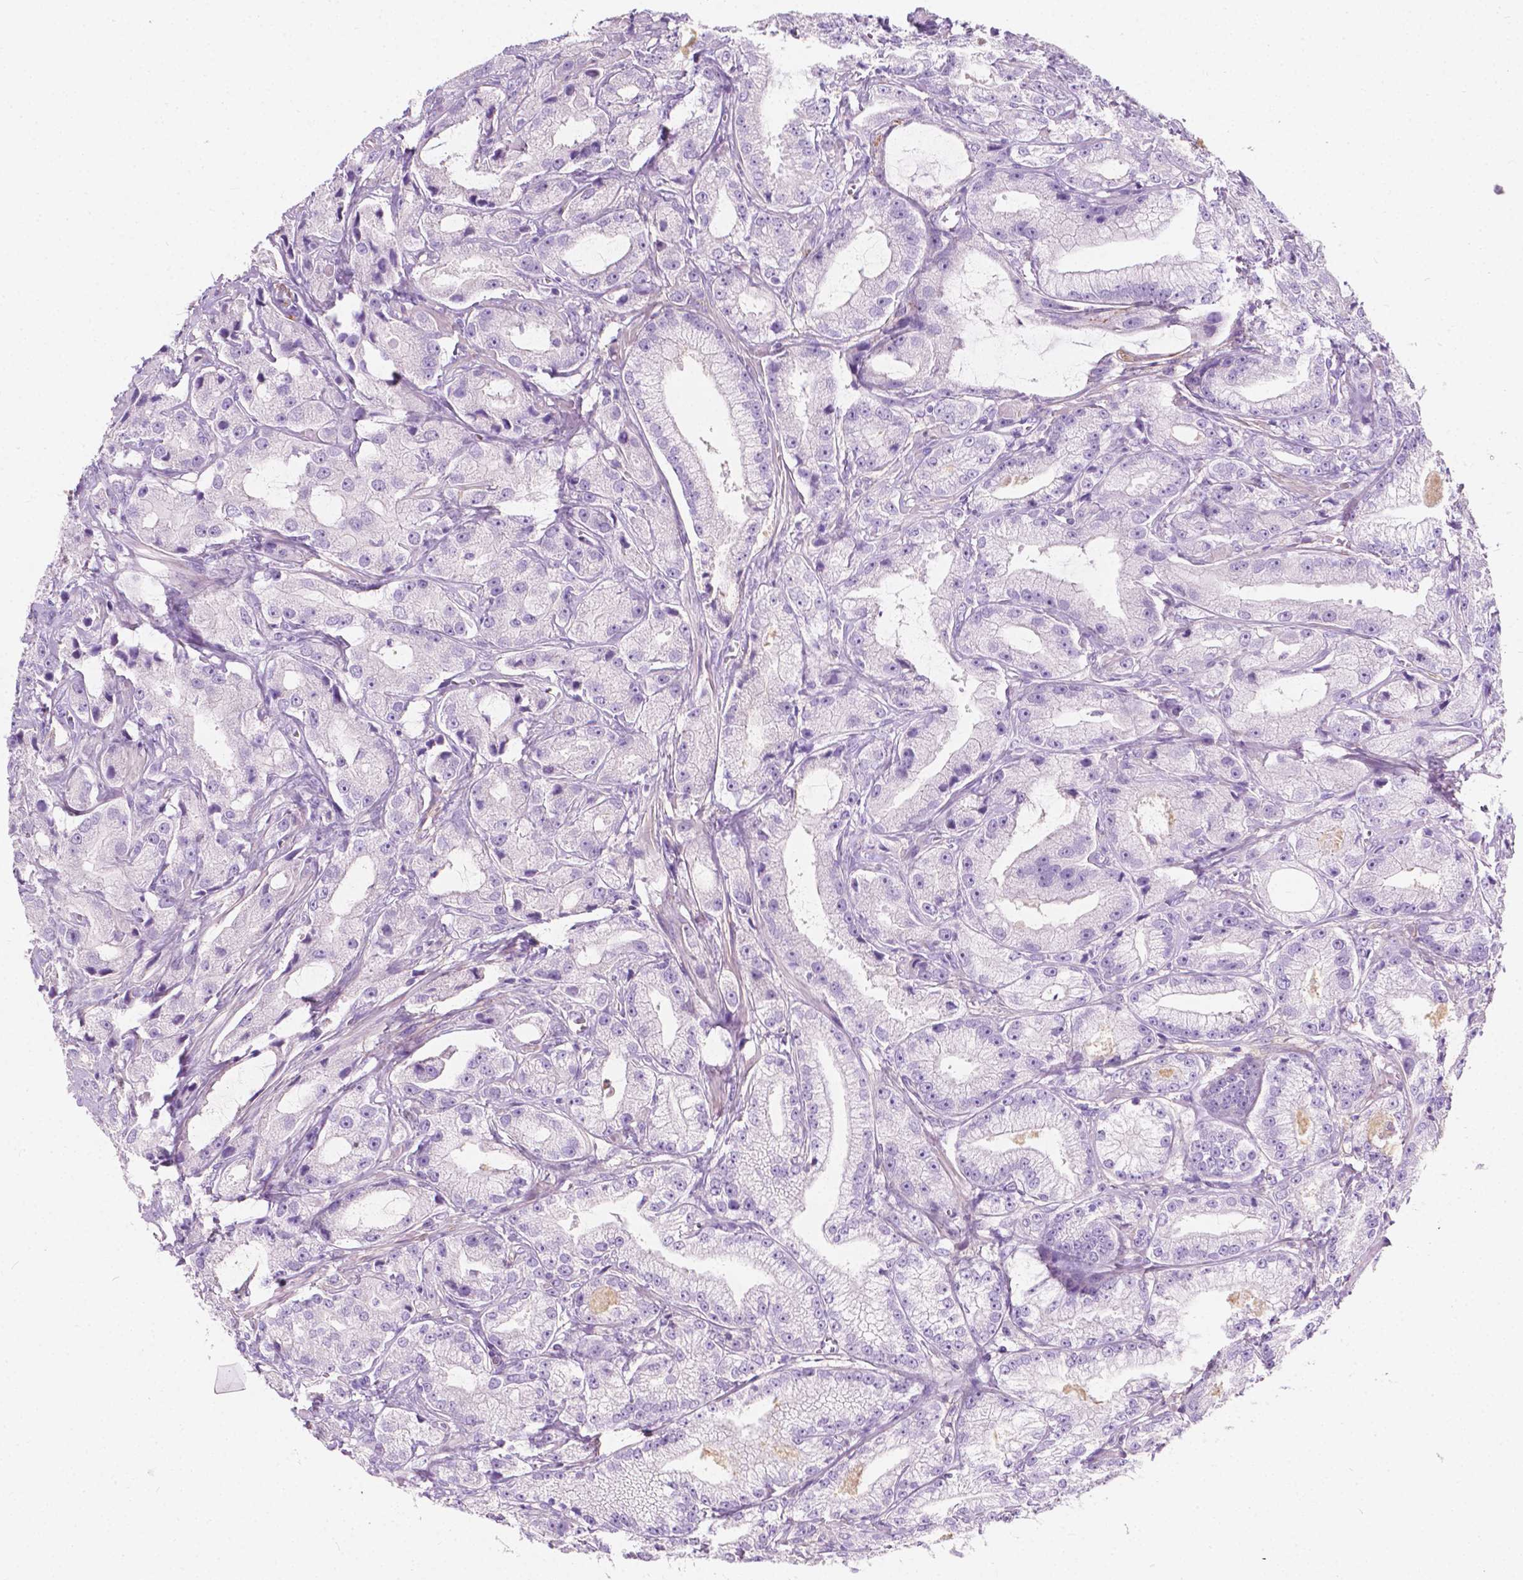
{"staining": {"intensity": "negative", "quantity": "none", "location": "none"}, "tissue": "prostate cancer", "cell_type": "Tumor cells", "image_type": "cancer", "snomed": [{"axis": "morphology", "description": "Adenocarcinoma, High grade"}, {"axis": "topography", "description": "Prostate"}], "caption": "High power microscopy photomicrograph of an immunohistochemistry (IHC) photomicrograph of prostate adenocarcinoma (high-grade), revealing no significant positivity in tumor cells. The staining is performed using DAB brown chromogen with nuclei counter-stained in using hematoxylin.", "gene": "GNAO1", "patient": {"sex": "male", "age": 64}}